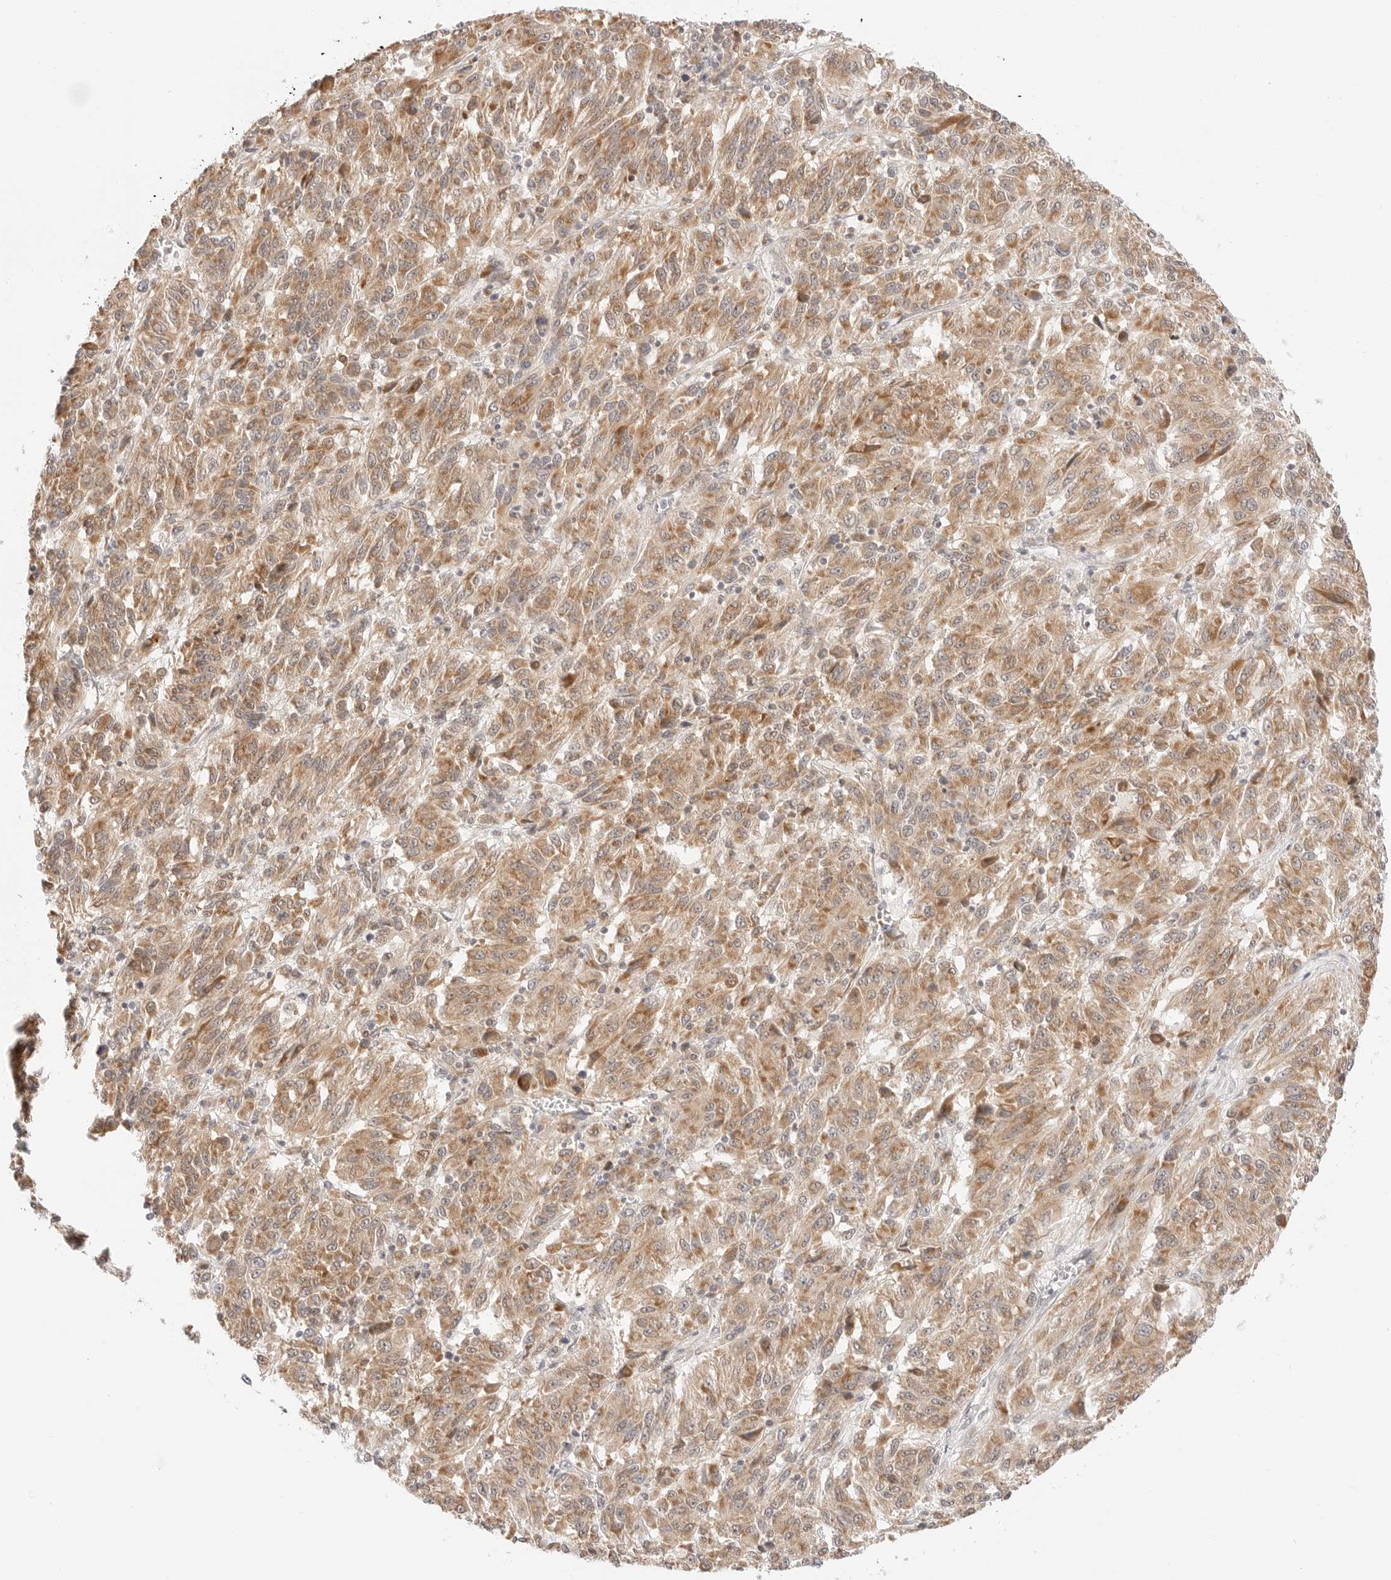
{"staining": {"intensity": "moderate", "quantity": ">75%", "location": "cytoplasmic/membranous"}, "tissue": "melanoma", "cell_type": "Tumor cells", "image_type": "cancer", "snomed": [{"axis": "morphology", "description": "Malignant melanoma, Metastatic site"}, {"axis": "topography", "description": "Lung"}], "caption": "An image of malignant melanoma (metastatic site) stained for a protein demonstrates moderate cytoplasmic/membranous brown staining in tumor cells.", "gene": "ERO1B", "patient": {"sex": "male", "age": 64}}